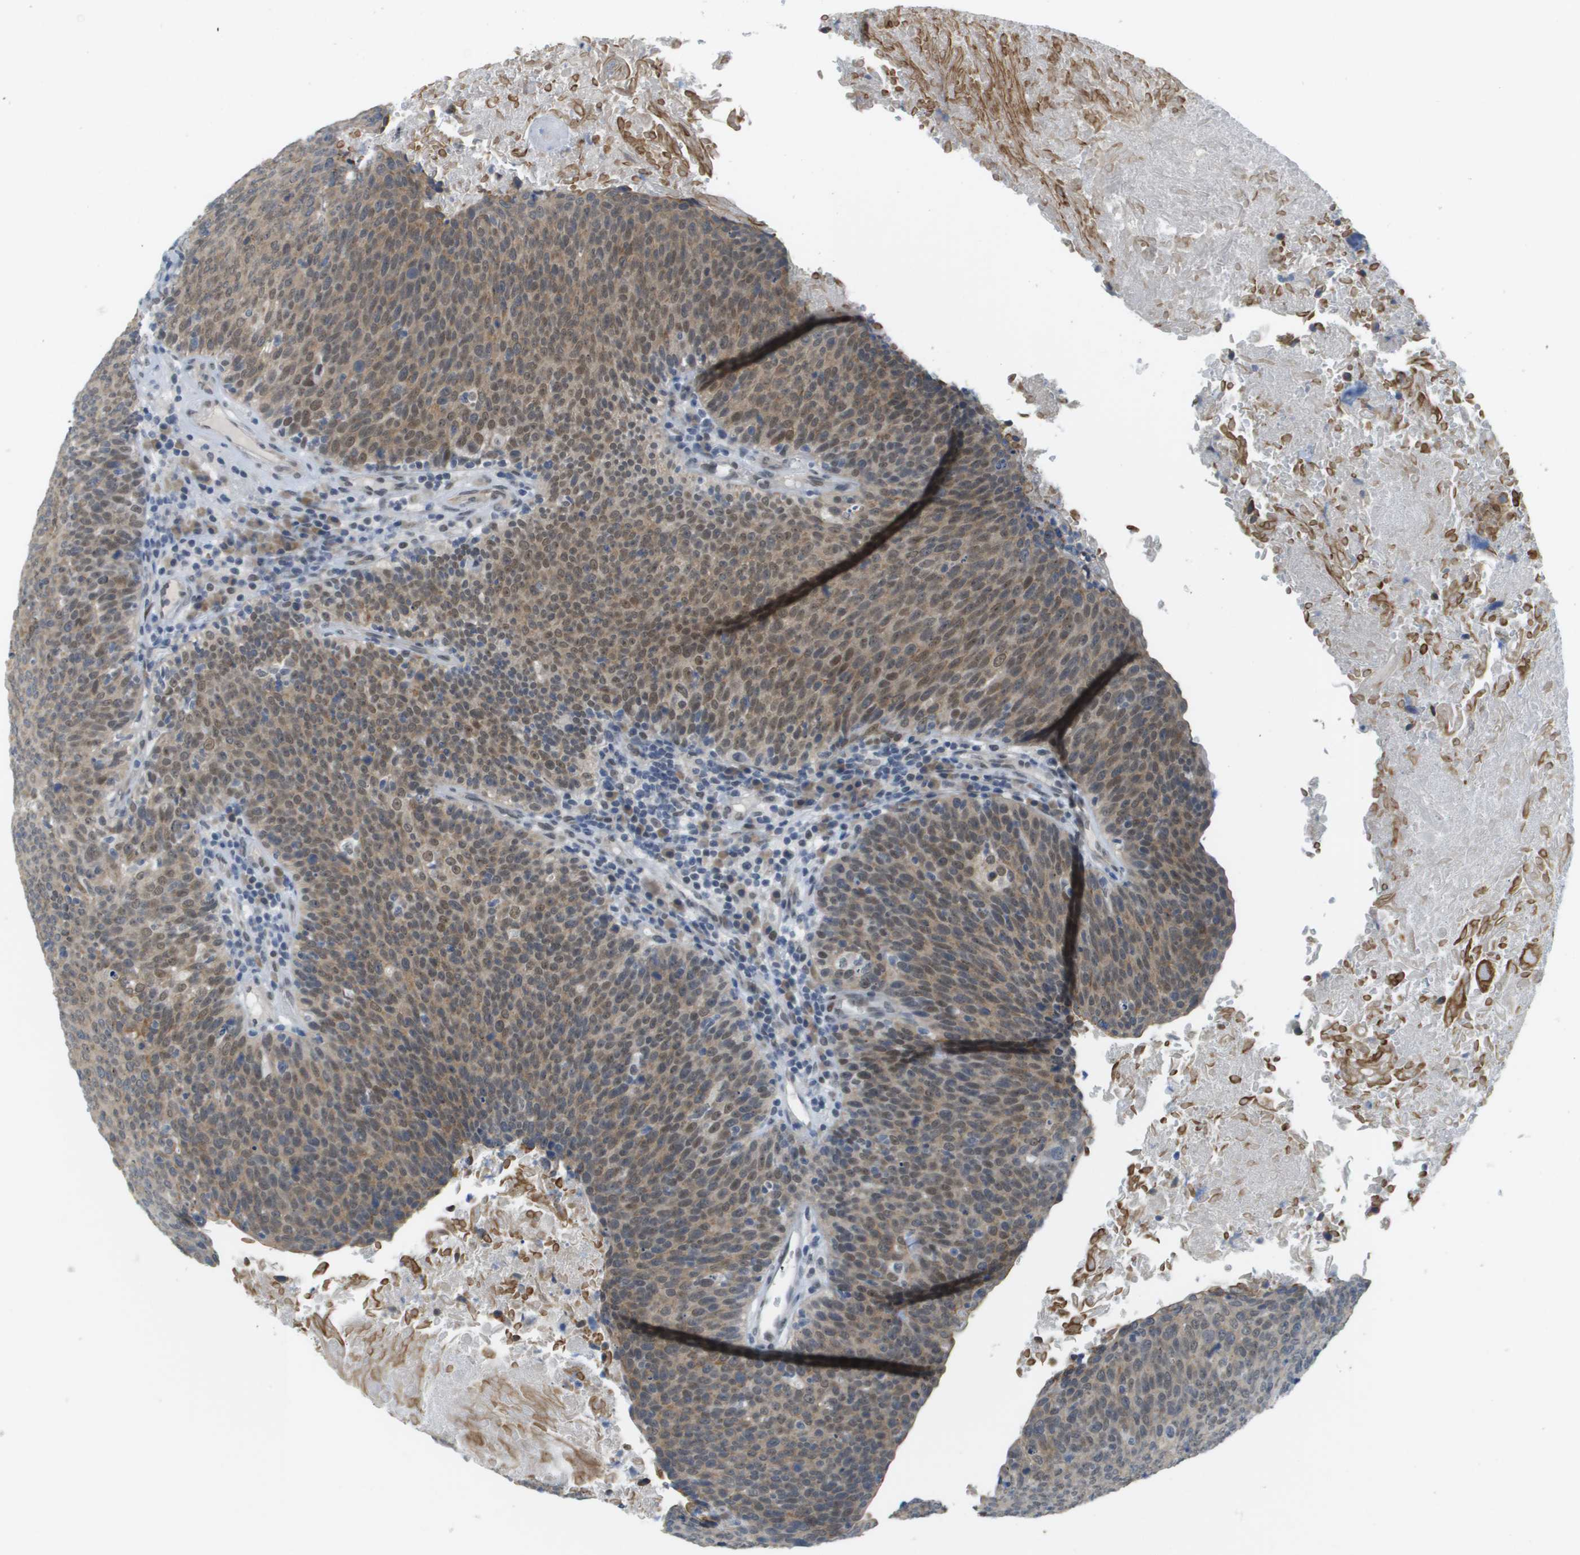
{"staining": {"intensity": "moderate", "quantity": ">75%", "location": "cytoplasmic/membranous,nuclear"}, "tissue": "head and neck cancer", "cell_type": "Tumor cells", "image_type": "cancer", "snomed": [{"axis": "morphology", "description": "Squamous cell carcinoma, NOS"}, {"axis": "morphology", "description": "Squamous cell carcinoma, metastatic, NOS"}, {"axis": "topography", "description": "Lymph node"}, {"axis": "topography", "description": "Head-Neck"}], "caption": "Human head and neck metastatic squamous cell carcinoma stained with a brown dye exhibits moderate cytoplasmic/membranous and nuclear positive staining in about >75% of tumor cells.", "gene": "ARID1B", "patient": {"sex": "male", "age": 62}}